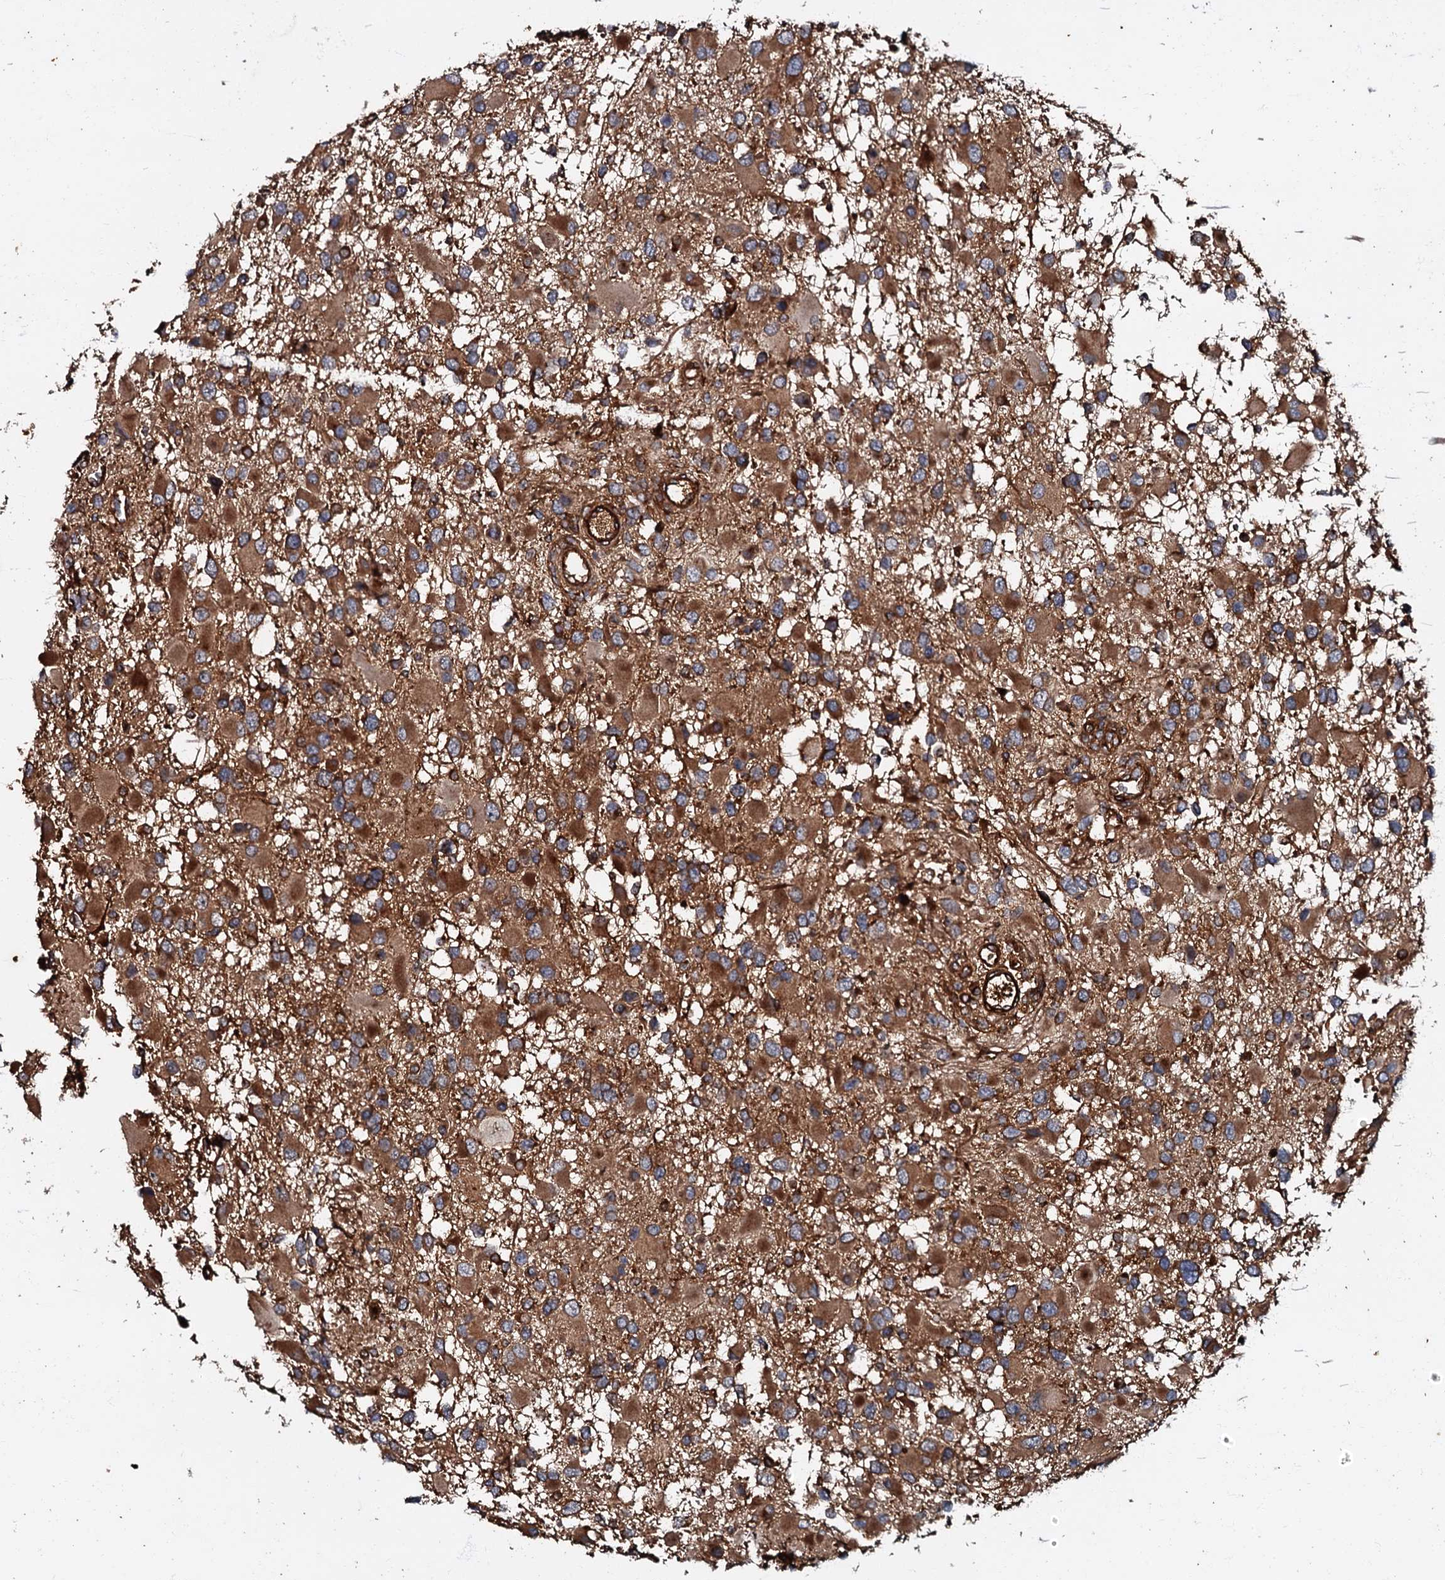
{"staining": {"intensity": "strong", "quantity": ">75%", "location": "cytoplasmic/membranous"}, "tissue": "glioma", "cell_type": "Tumor cells", "image_type": "cancer", "snomed": [{"axis": "morphology", "description": "Glioma, malignant, High grade"}, {"axis": "topography", "description": "Brain"}], "caption": "Malignant glioma (high-grade) stained for a protein (brown) reveals strong cytoplasmic/membranous positive expression in about >75% of tumor cells.", "gene": "BLOC1S6", "patient": {"sex": "male", "age": 53}}